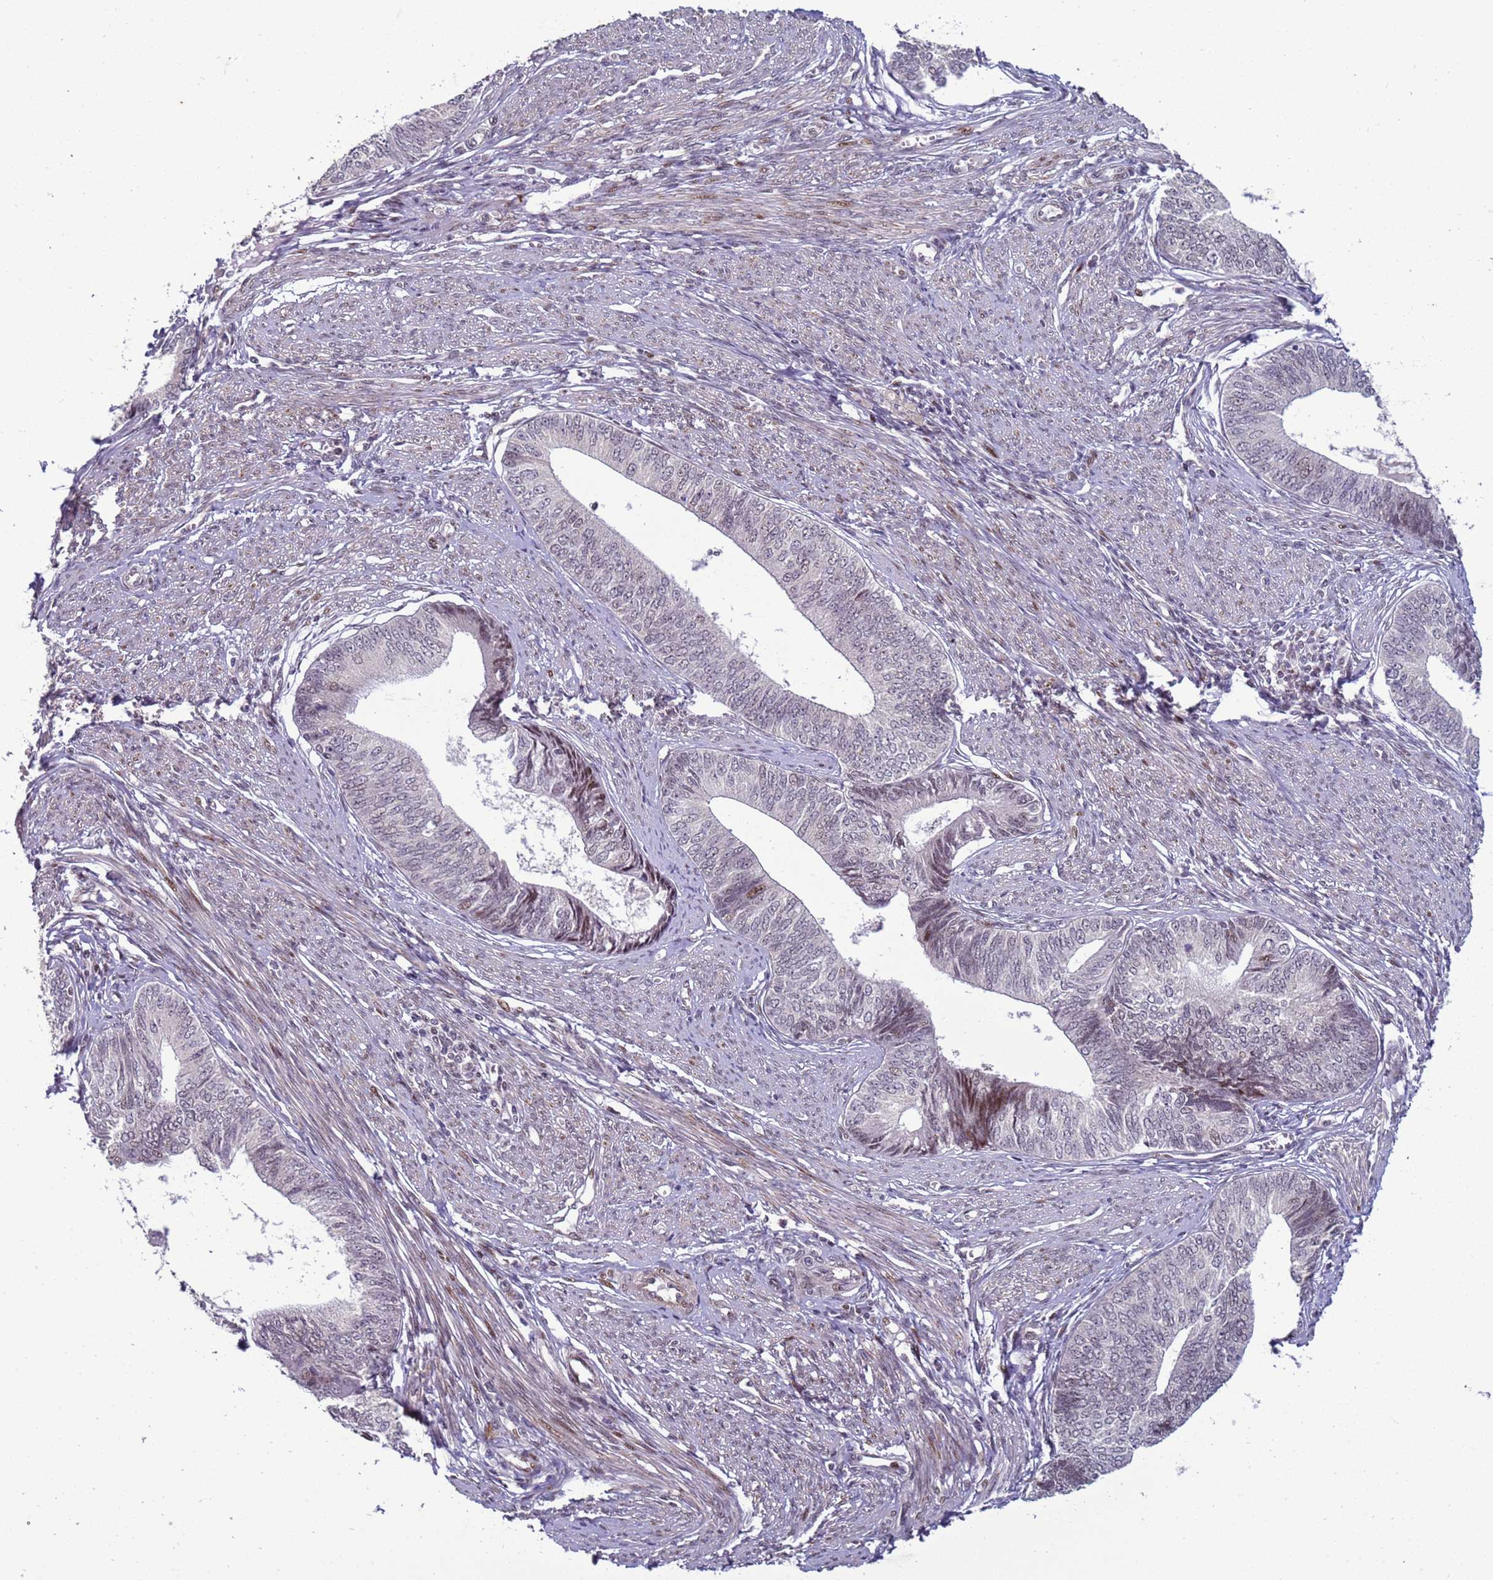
{"staining": {"intensity": "weak", "quantity": "<25%", "location": "nuclear"}, "tissue": "endometrial cancer", "cell_type": "Tumor cells", "image_type": "cancer", "snomed": [{"axis": "morphology", "description": "Adenocarcinoma, NOS"}, {"axis": "topography", "description": "Endometrium"}], "caption": "Immunohistochemistry (IHC) micrograph of human endometrial cancer (adenocarcinoma) stained for a protein (brown), which shows no staining in tumor cells.", "gene": "SHC3", "patient": {"sex": "female", "age": 68}}